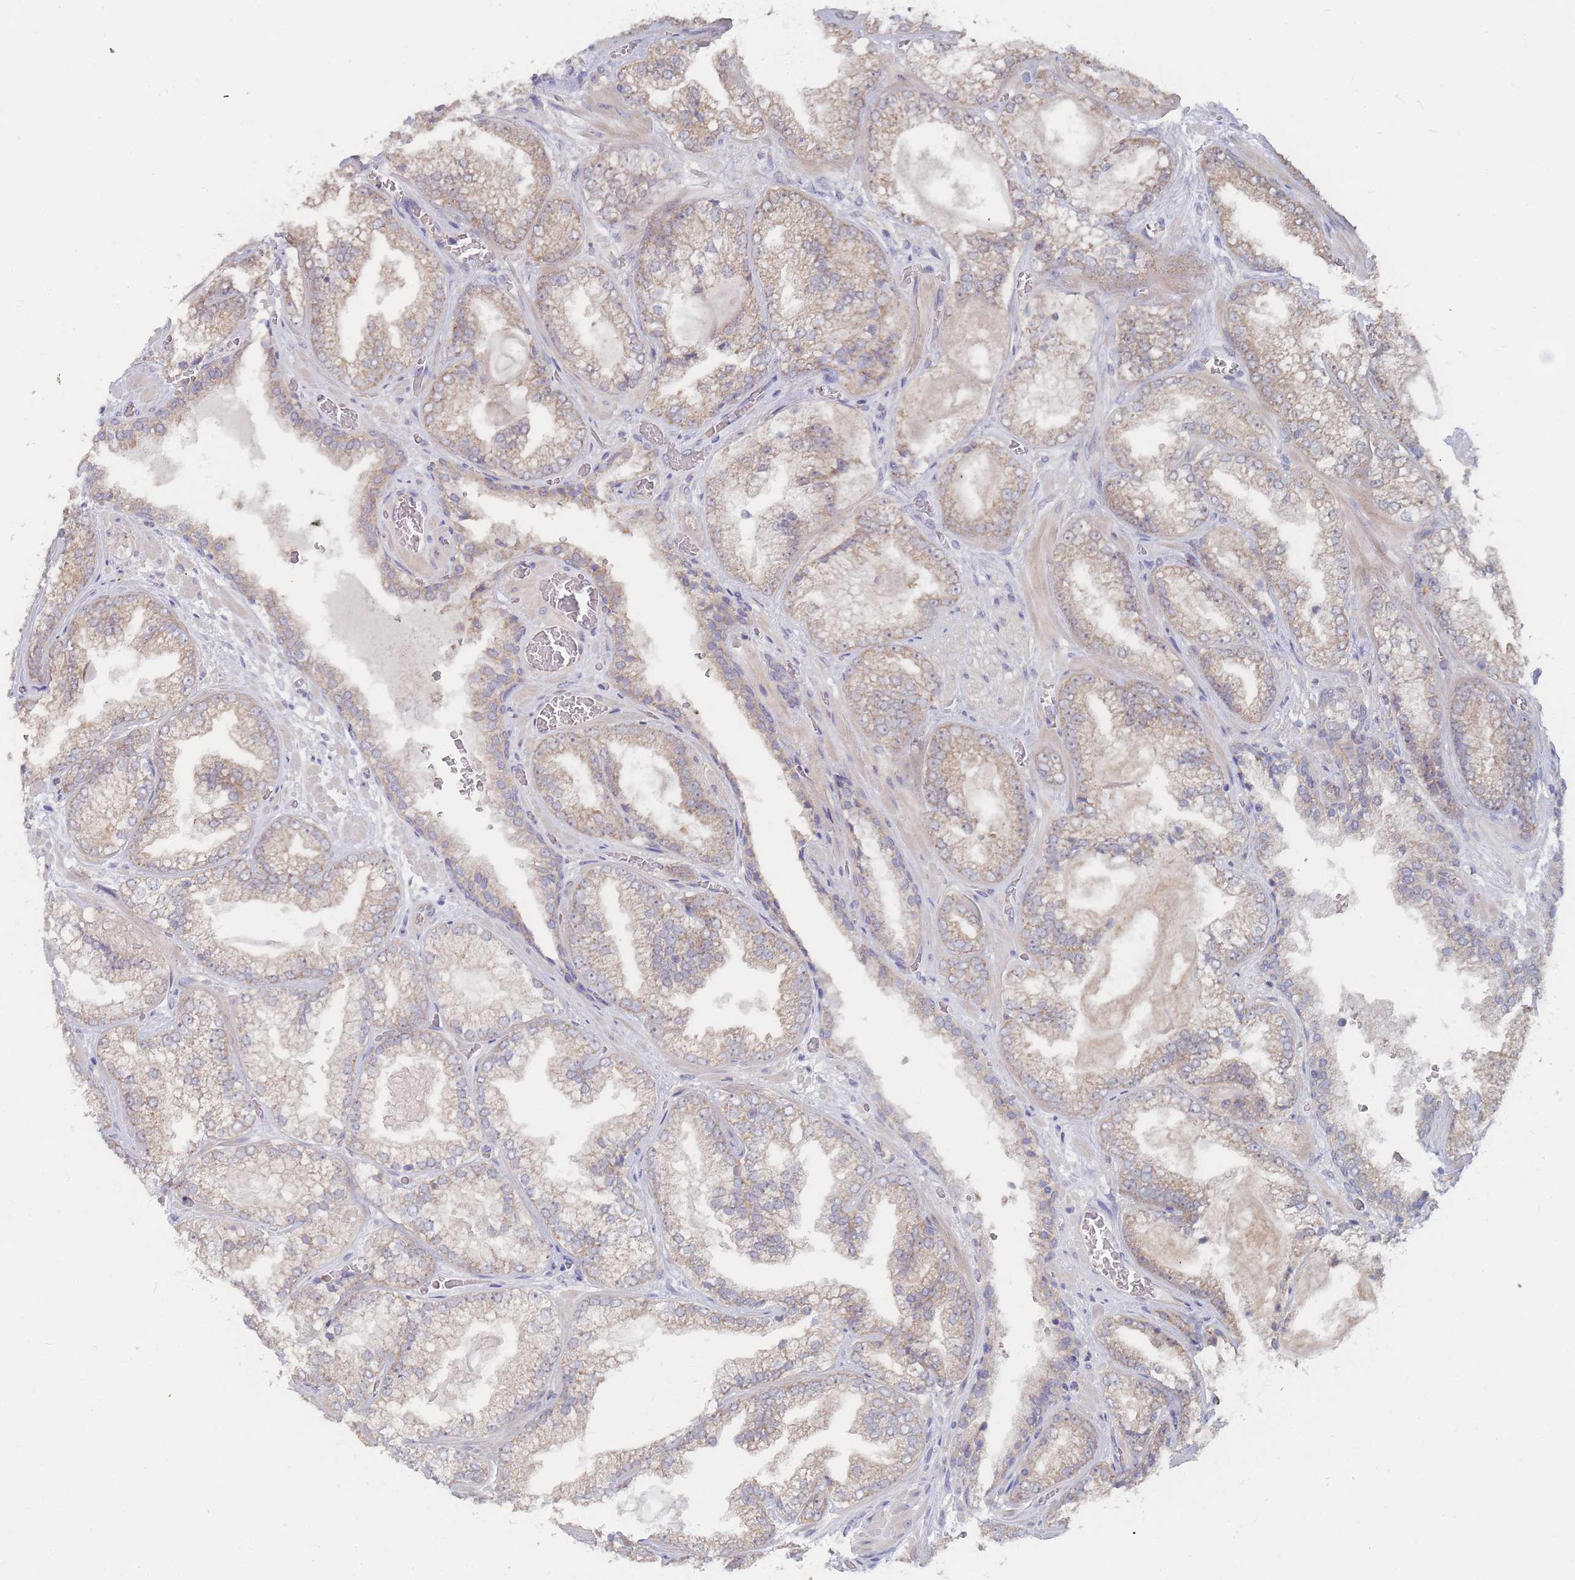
{"staining": {"intensity": "weak", "quantity": ">75%", "location": "cytoplasmic/membranous"}, "tissue": "prostate cancer", "cell_type": "Tumor cells", "image_type": "cancer", "snomed": [{"axis": "morphology", "description": "Adenocarcinoma, Low grade"}, {"axis": "topography", "description": "Prostate"}], "caption": "IHC (DAB (3,3'-diaminobenzidine)) staining of prostate low-grade adenocarcinoma shows weak cytoplasmic/membranous protein expression in about >75% of tumor cells.", "gene": "NUB1", "patient": {"sex": "male", "age": 57}}